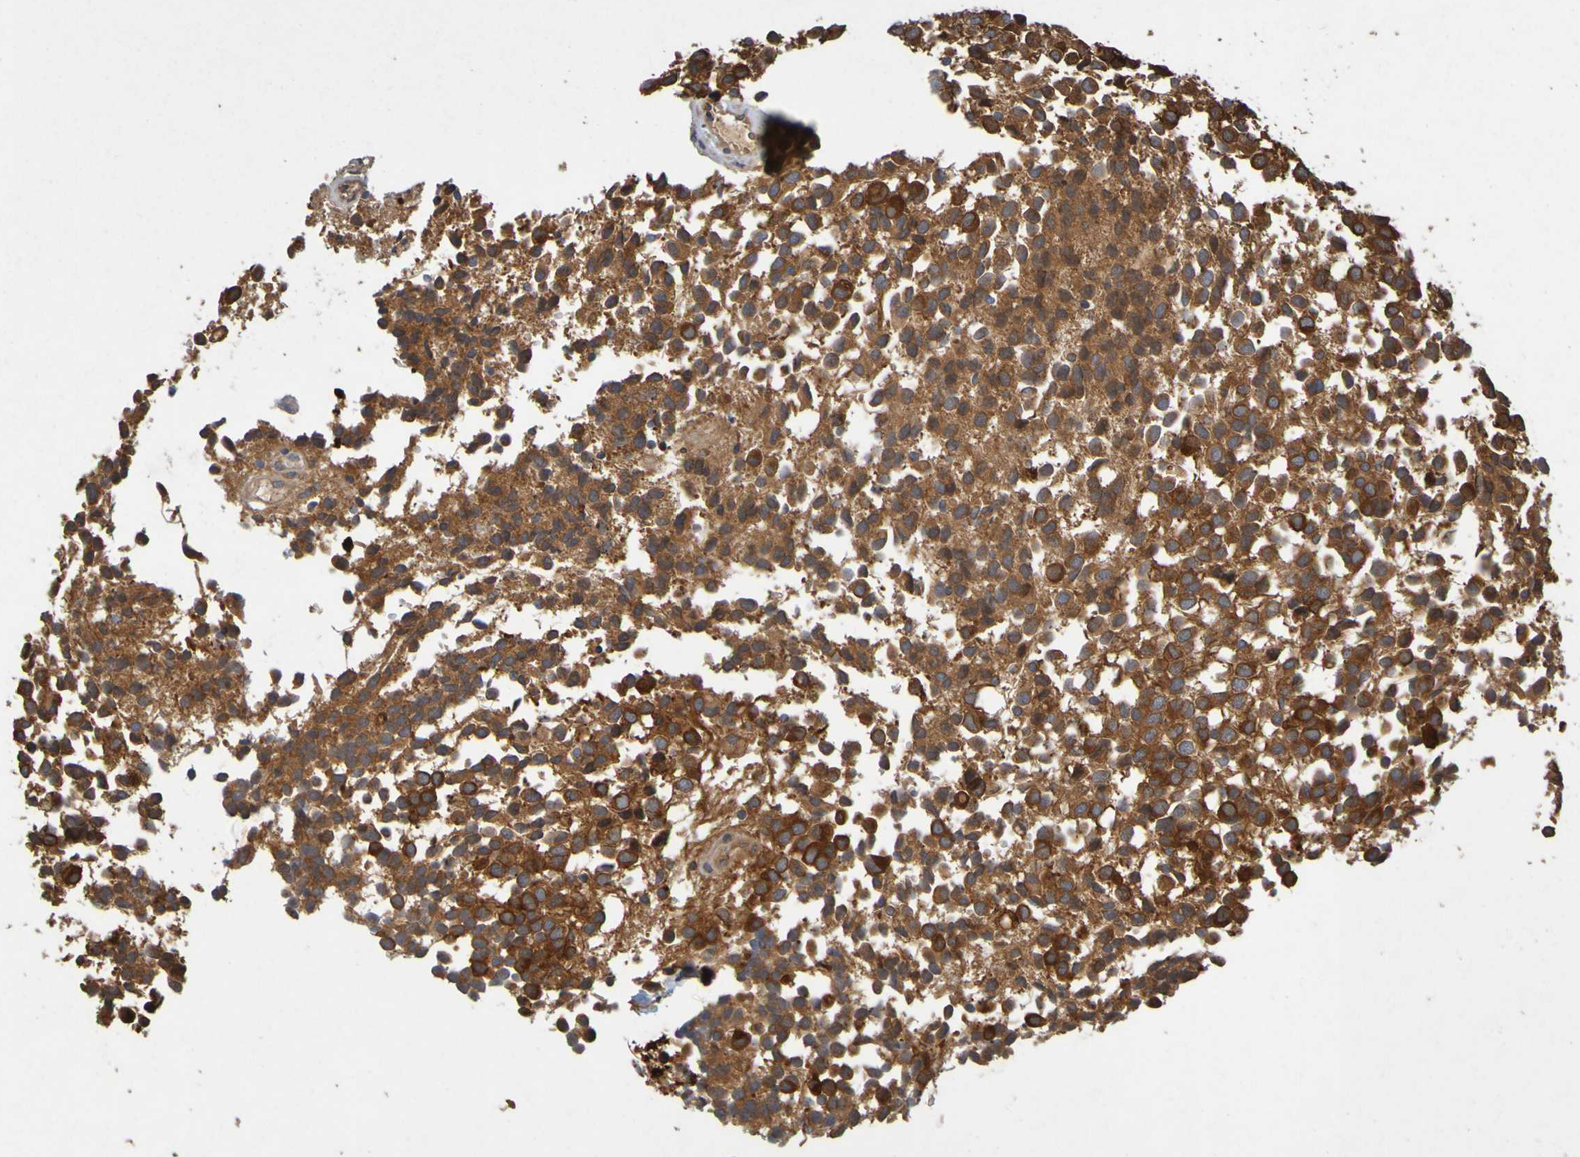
{"staining": {"intensity": "strong", "quantity": ">75%", "location": "cytoplasmic/membranous"}, "tissue": "glioma", "cell_type": "Tumor cells", "image_type": "cancer", "snomed": [{"axis": "morphology", "description": "Glioma, malignant, High grade"}, {"axis": "topography", "description": "Brain"}], "caption": "An immunohistochemistry micrograph of tumor tissue is shown. Protein staining in brown shows strong cytoplasmic/membranous positivity in glioma within tumor cells. (Brightfield microscopy of DAB IHC at high magnification).", "gene": "OCRL", "patient": {"sex": "male", "age": 32}}